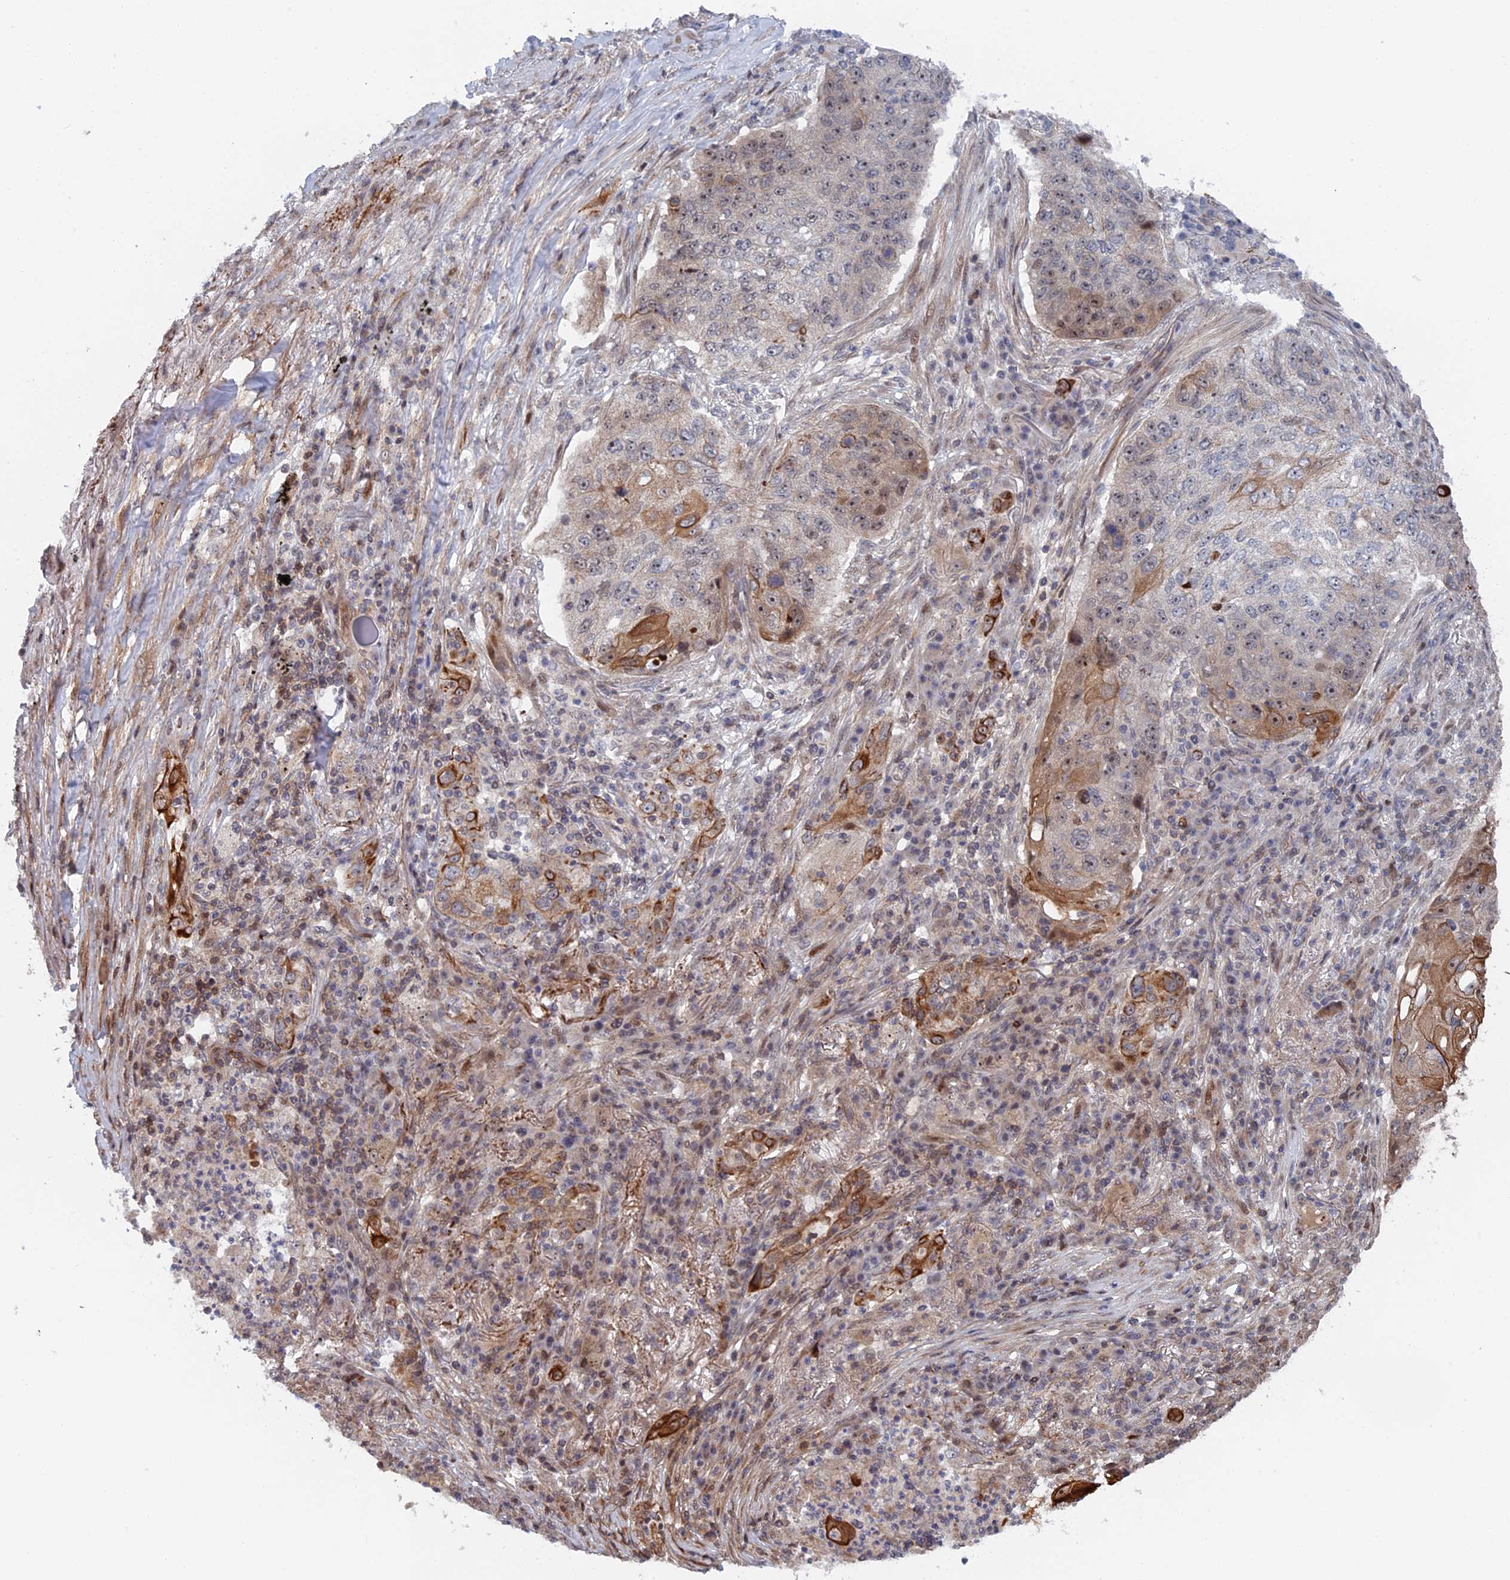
{"staining": {"intensity": "moderate", "quantity": "25%-75%", "location": "cytoplasmic/membranous,nuclear"}, "tissue": "lung cancer", "cell_type": "Tumor cells", "image_type": "cancer", "snomed": [{"axis": "morphology", "description": "Squamous cell carcinoma, NOS"}, {"axis": "topography", "description": "Lung"}], "caption": "A brown stain shows moderate cytoplasmic/membranous and nuclear expression of a protein in squamous cell carcinoma (lung) tumor cells.", "gene": "IL7", "patient": {"sex": "female", "age": 63}}